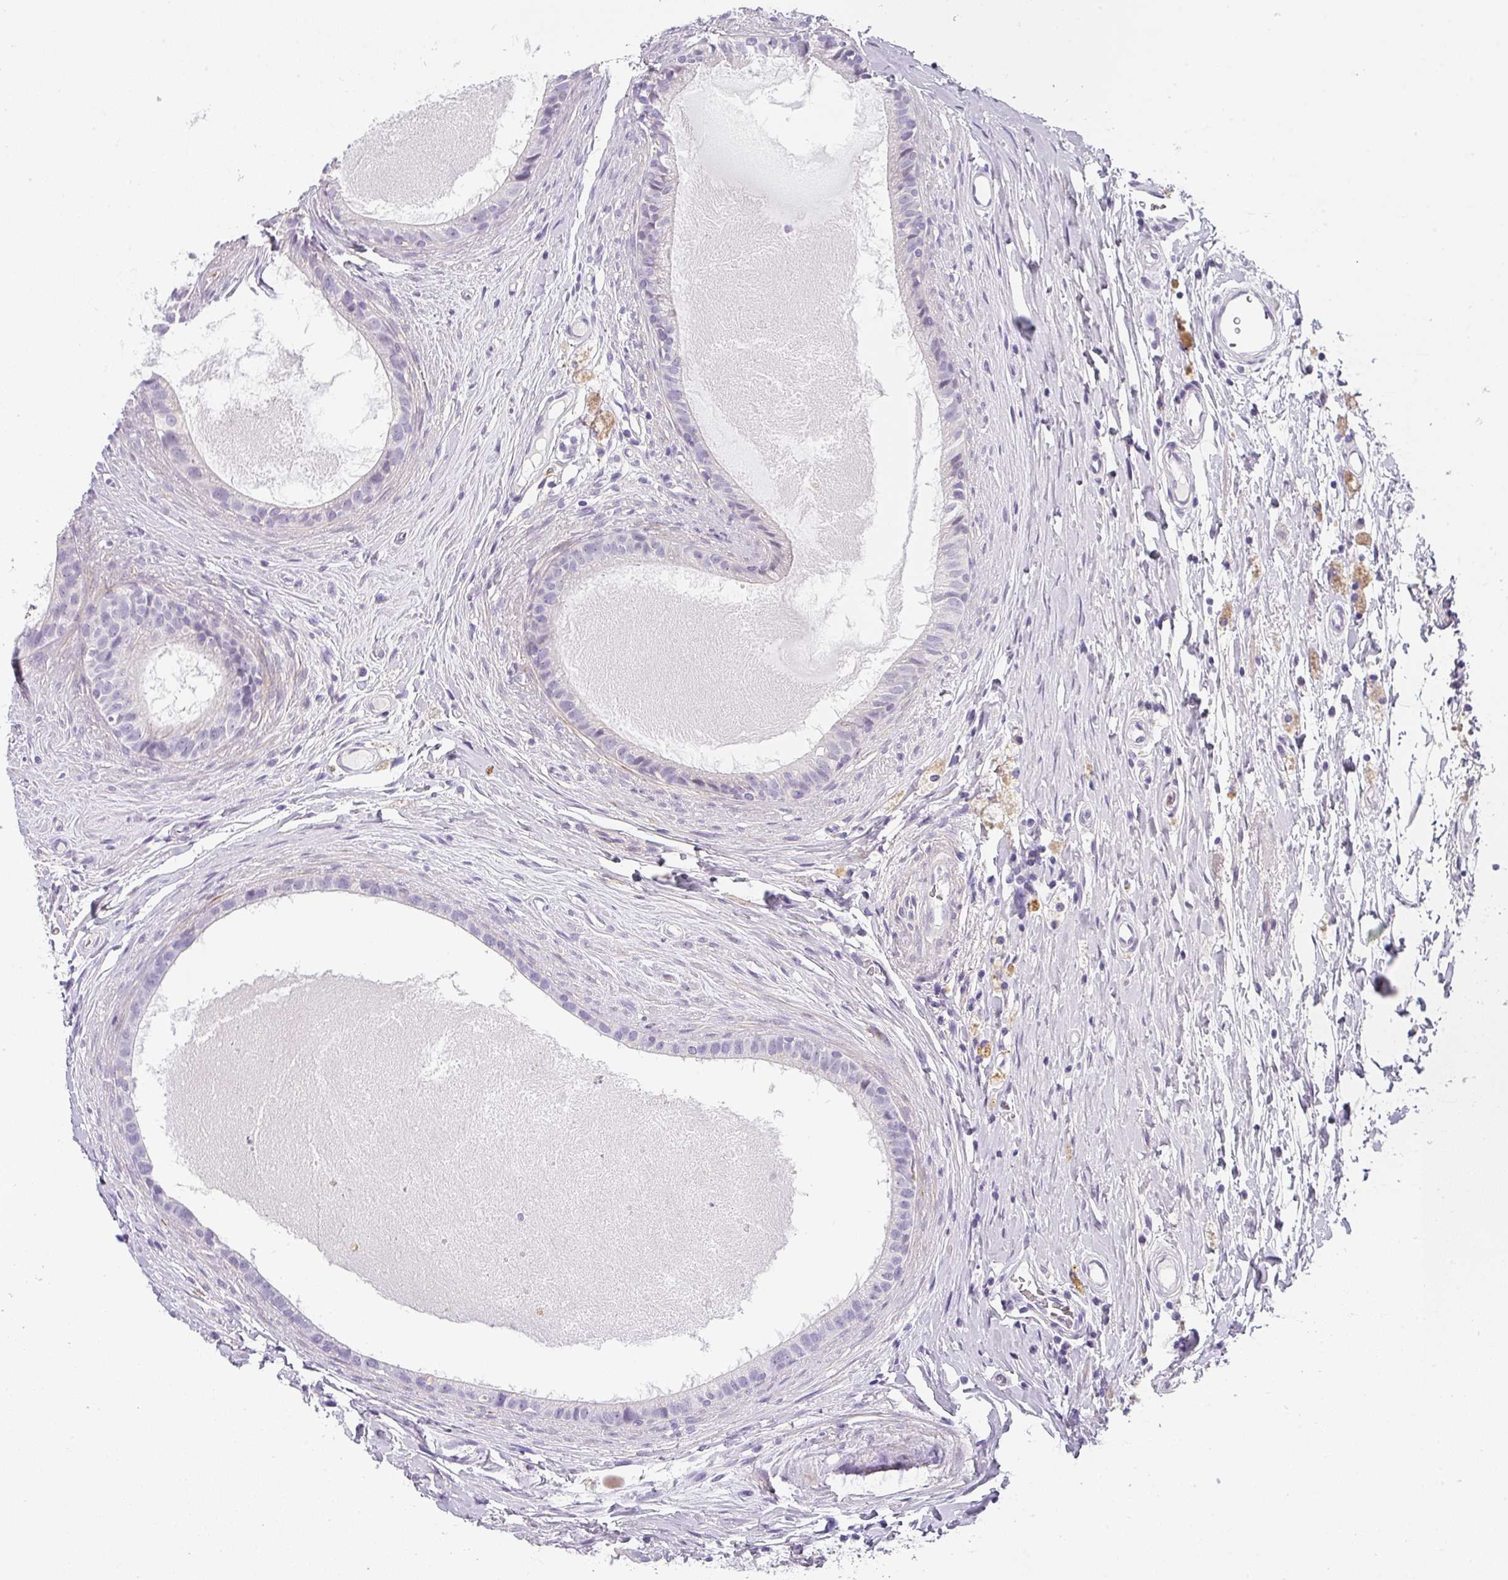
{"staining": {"intensity": "negative", "quantity": "none", "location": "none"}, "tissue": "epididymis", "cell_type": "Glandular cells", "image_type": "normal", "snomed": [{"axis": "morphology", "description": "Normal tissue, NOS"}, {"axis": "topography", "description": "Epididymis"}], "caption": "High power microscopy photomicrograph of an immunohistochemistry (IHC) photomicrograph of unremarkable epididymis, revealing no significant expression in glandular cells. (IHC, brightfield microscopy, high magnification).", "gene": "BTLA", "patient": {"sex": "male", "age": 80}}